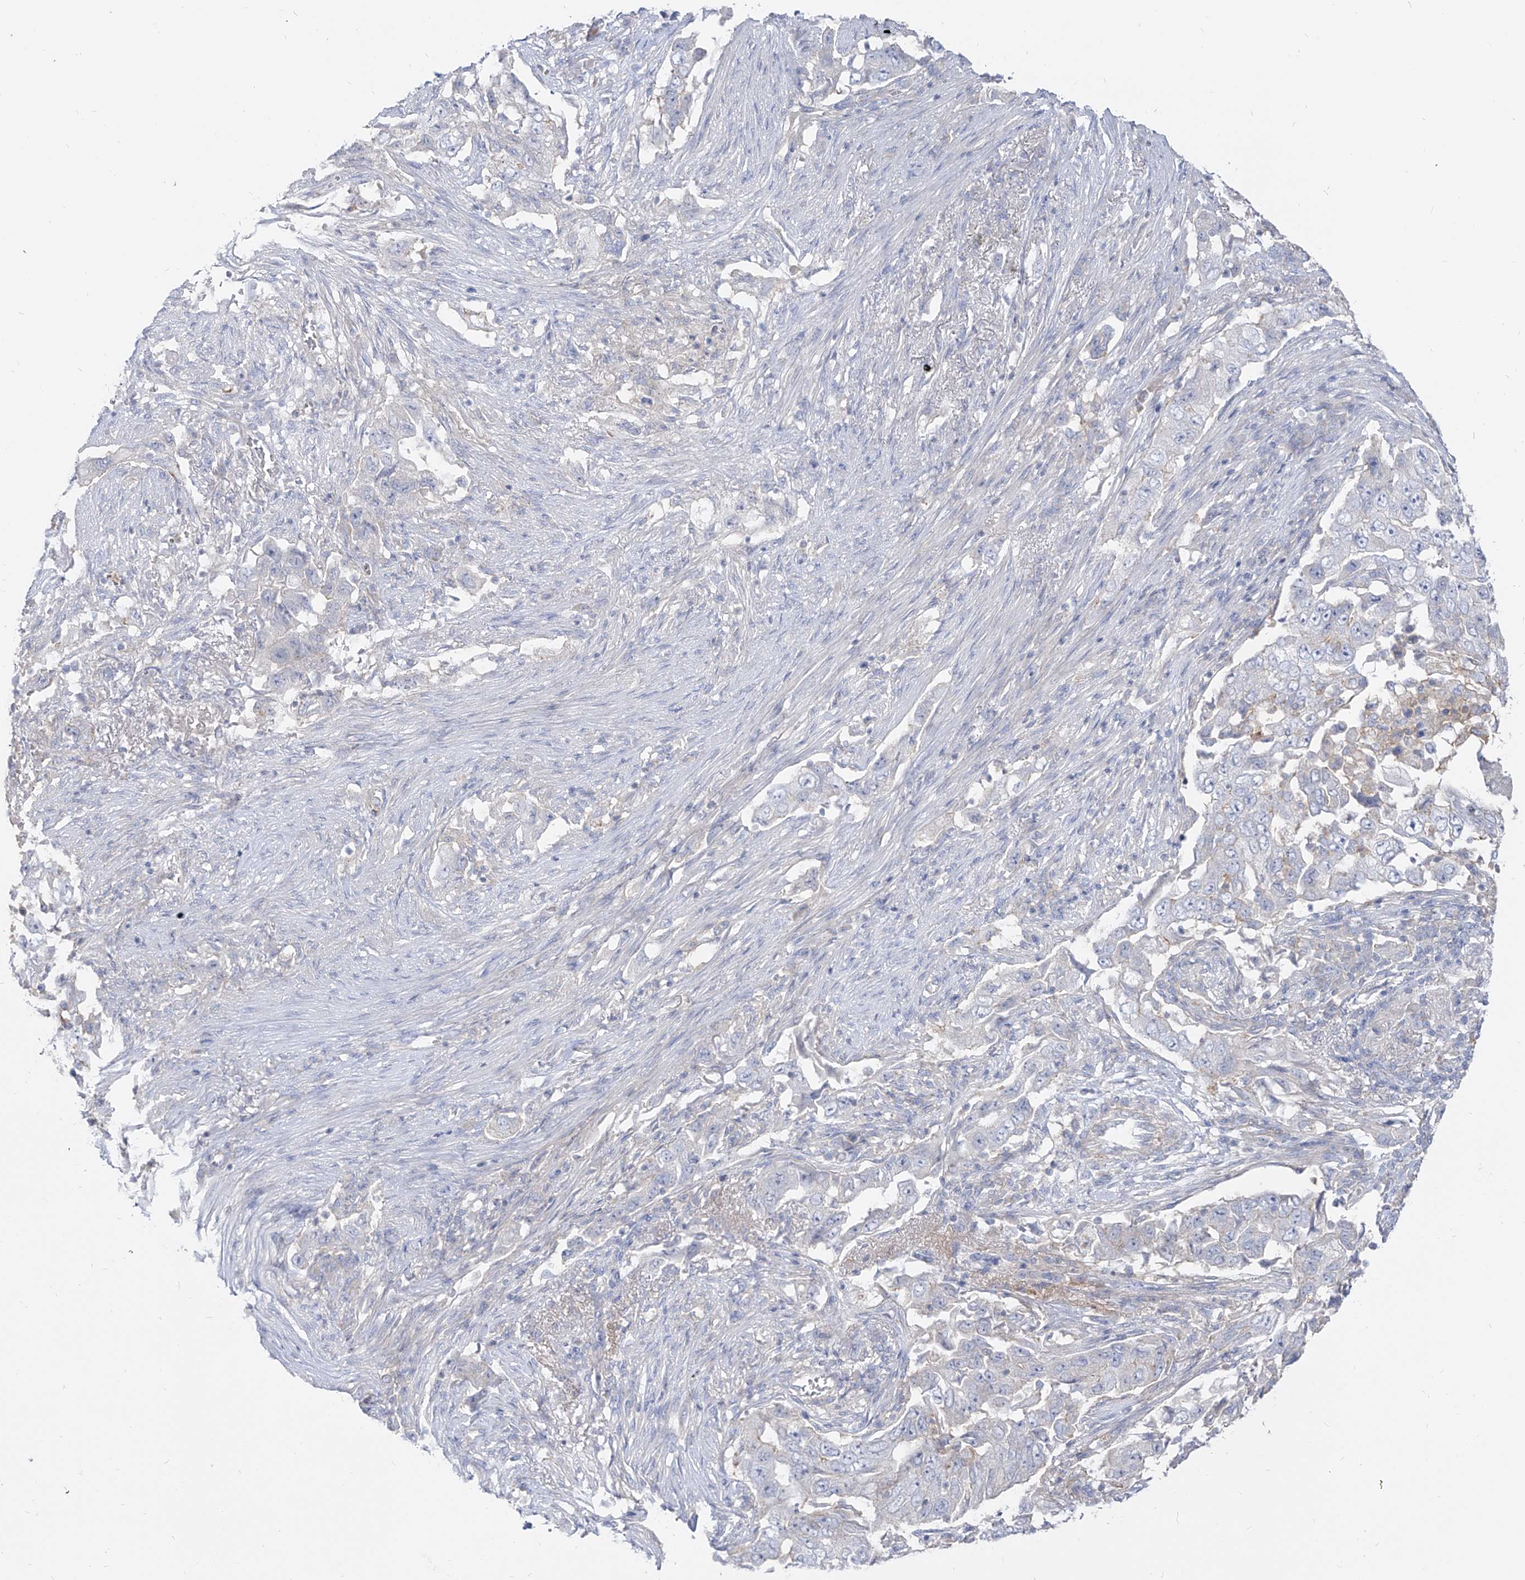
{"staining": {"intensity": "negative", "quantity": "none", "location": "none"}, "tissue": "lung cancer", "cell_type": "Tumor cells", "image_type": "cancer", "snomed": [{"axis": "morphology", "description": "Adenocarcinoma, NOS"}, {"axis": "topography", "description": "Lung"}], "caption": "Immunohistochemistry (IHC) histopathology image of neoplastic tissue: adenocarcinoma (lung) stained with DAB (3,3'-diaminobenzidine) displays no significant protein expression in tumor cells.", "gene": "RBFOX3", "patient": {"sex": "female", "age": 51}}